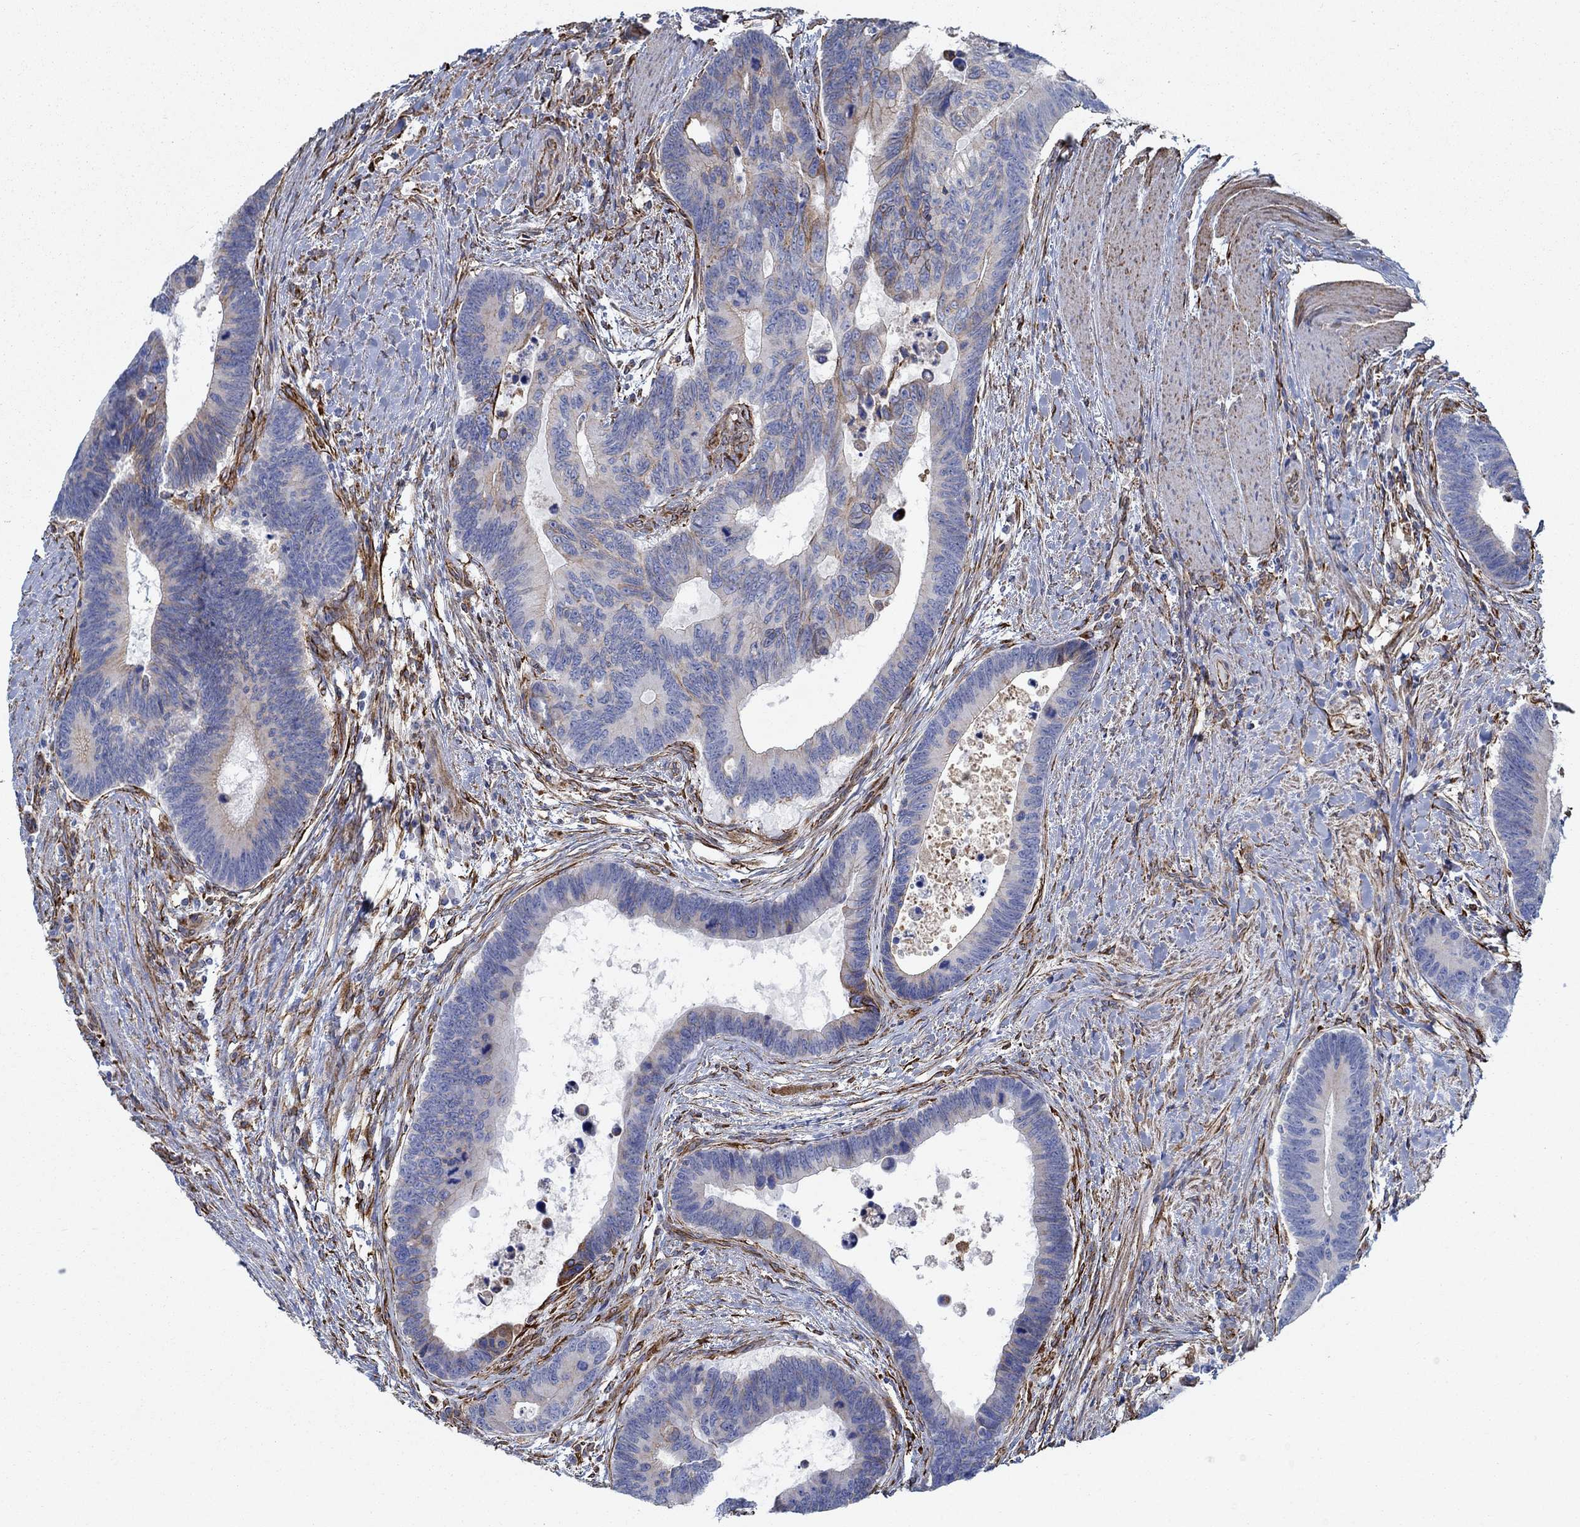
{"staining": {"intensity": "strong", "quantity": "<25%", "location": "cytoplasmic/membranous"}, "tissue": "colorectal cancer", "cell_type": "Tumor cells", "image_type": "cancer", "snomed": [{"axis": "morphology", "description": "Adenocarcinoma, NOS"}, {"axis": "topography", "description": "Colon"}], "caption": "Immunohistochemistry (IHC) photomicrograph of colorectal cancer stained for a protein (brown), which displays medium levels of strong cytoplasmic/membranous positivity in approximately <25% of tumor cells.", "gene": "STC2", "patient": {"sex": "female", "age": 77}}